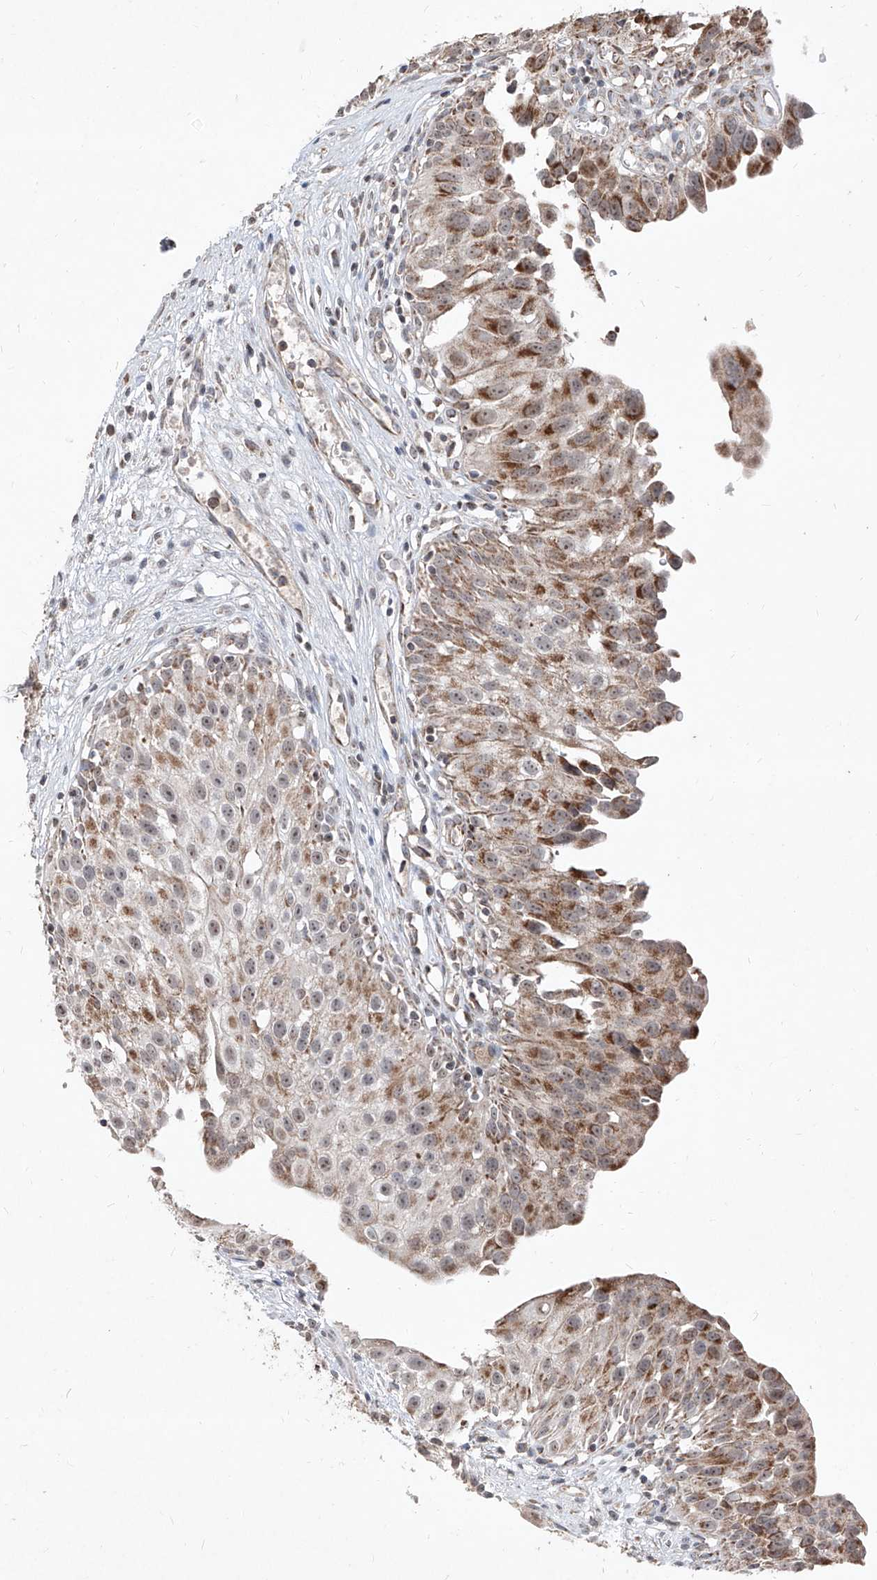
{"staining": {"intensity": "moderate", "quantity": ">75%", "location": "cytoplasmic/membranous"}, "tissue": "urinary bladder", "cell_type": "Urothelial cells", "image_type": "normal", "snomed": [{"axis": "morphology", "description": "Normal tissue, NOS"}, {"axis": "topography", "description": "Urinary bladder"}], "caption": "A brown stain labels moderate cytoplasmic/membranous positivity of a protein in urothelial cells of benign urinary bladder.", "gene": "NDUFB3", "patient": {"sex": "male", "age": 51}}